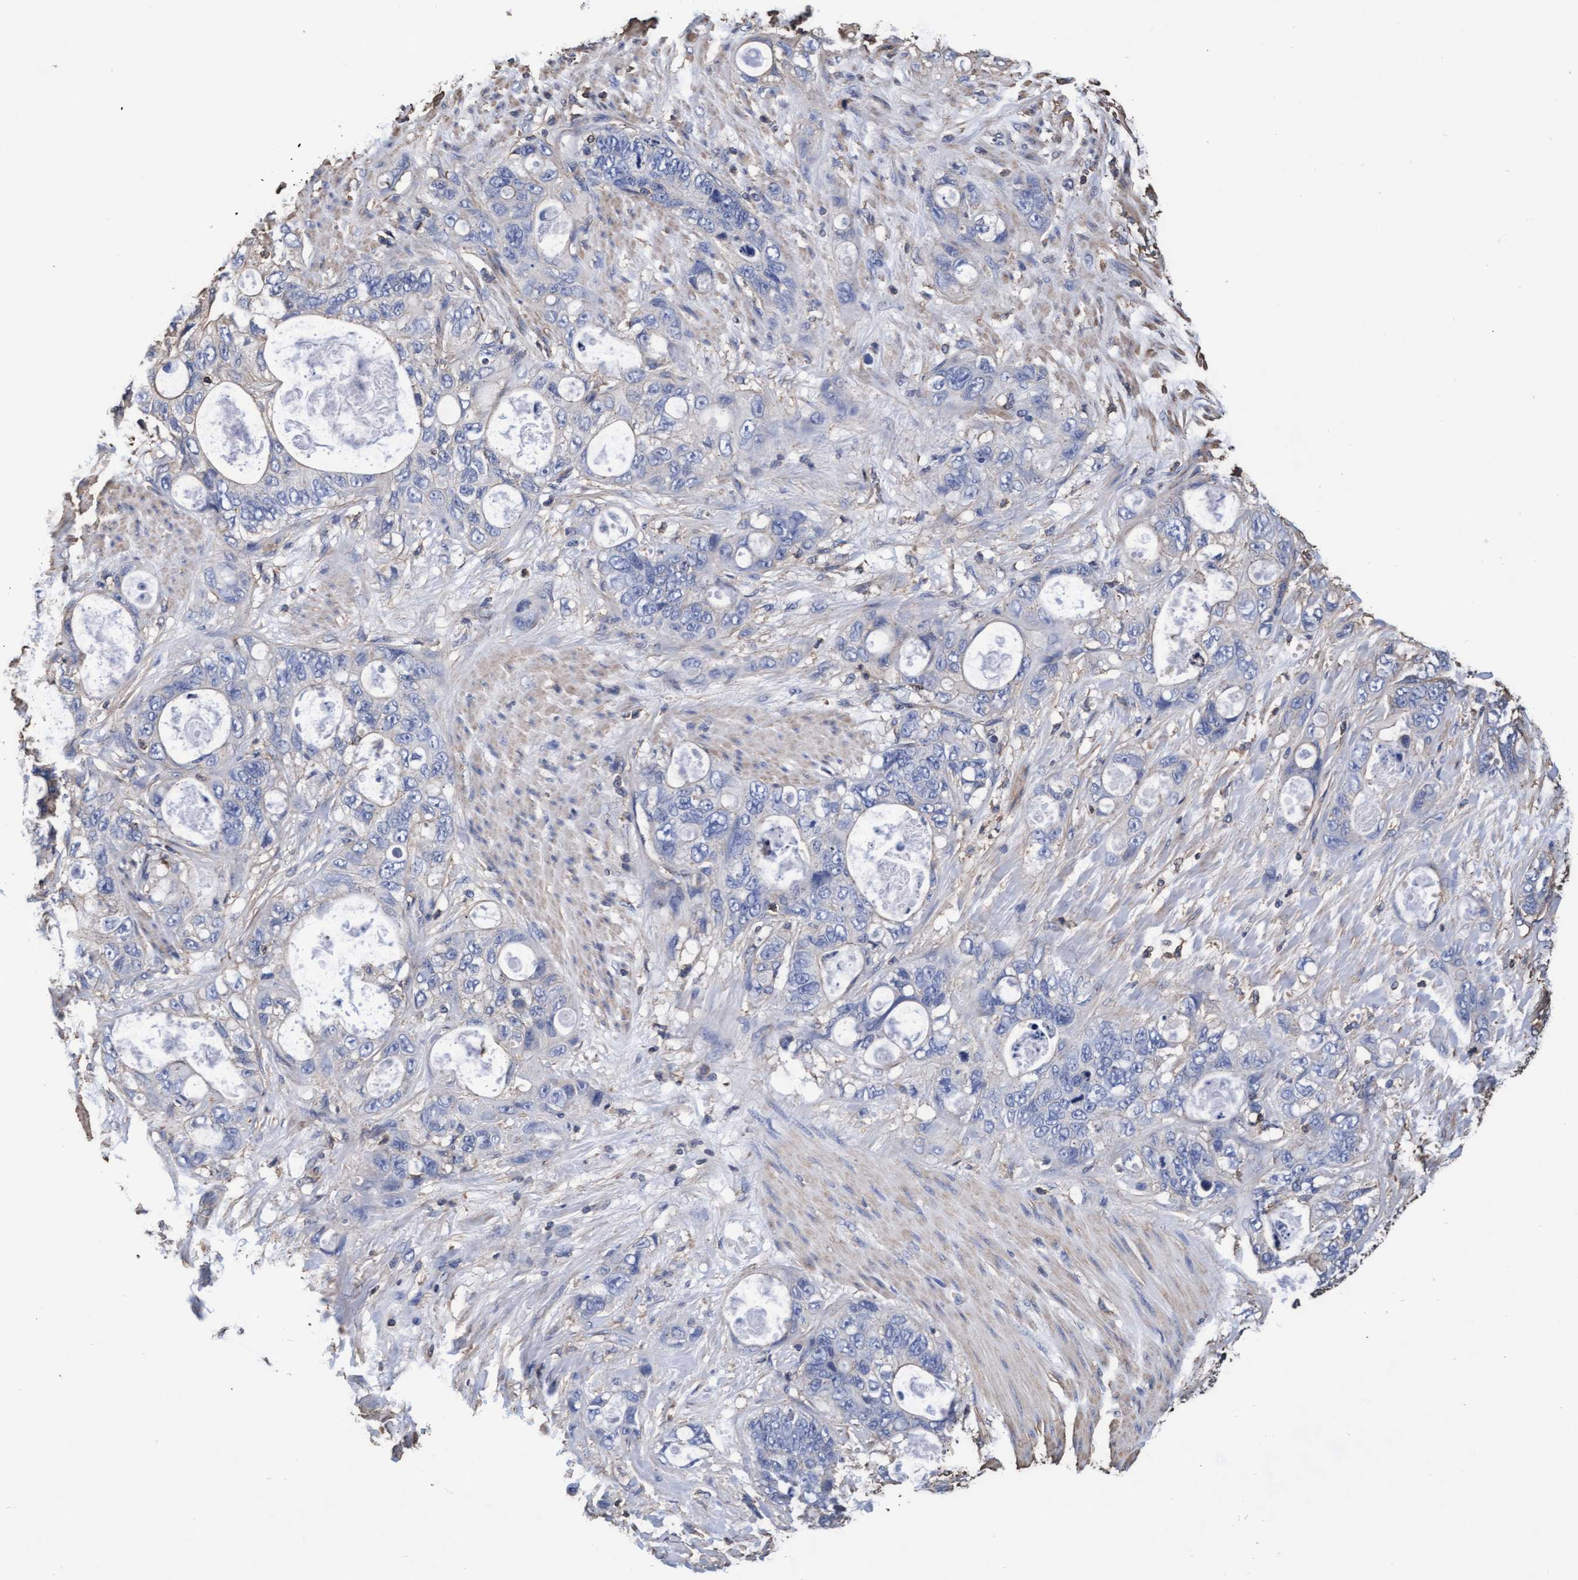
{"staining": {"intensity": "negative", "quantity": "none", "location": "none"}, "tissue": "stomach cancer", "cell_type": "Tumor cells", "image_type": "cancer", "snomed": [{"axis": "morphology", "description": "Normal tissue, NOS"}, {"axis": "morphology", "description": "Adenocarcinoma, NOS"}, {"axis": "topography", "description": "Stomach"}], "caption": "Immunohistochemistry of stomach cancer (adenocarcinoma) demonstrates no positivity in tumor cells. (DAB (3,3'-diaminobenzidine) IHC, high magnification).", "gene": "GRHPR", "patient": {"sex": "female", "age": 89}}